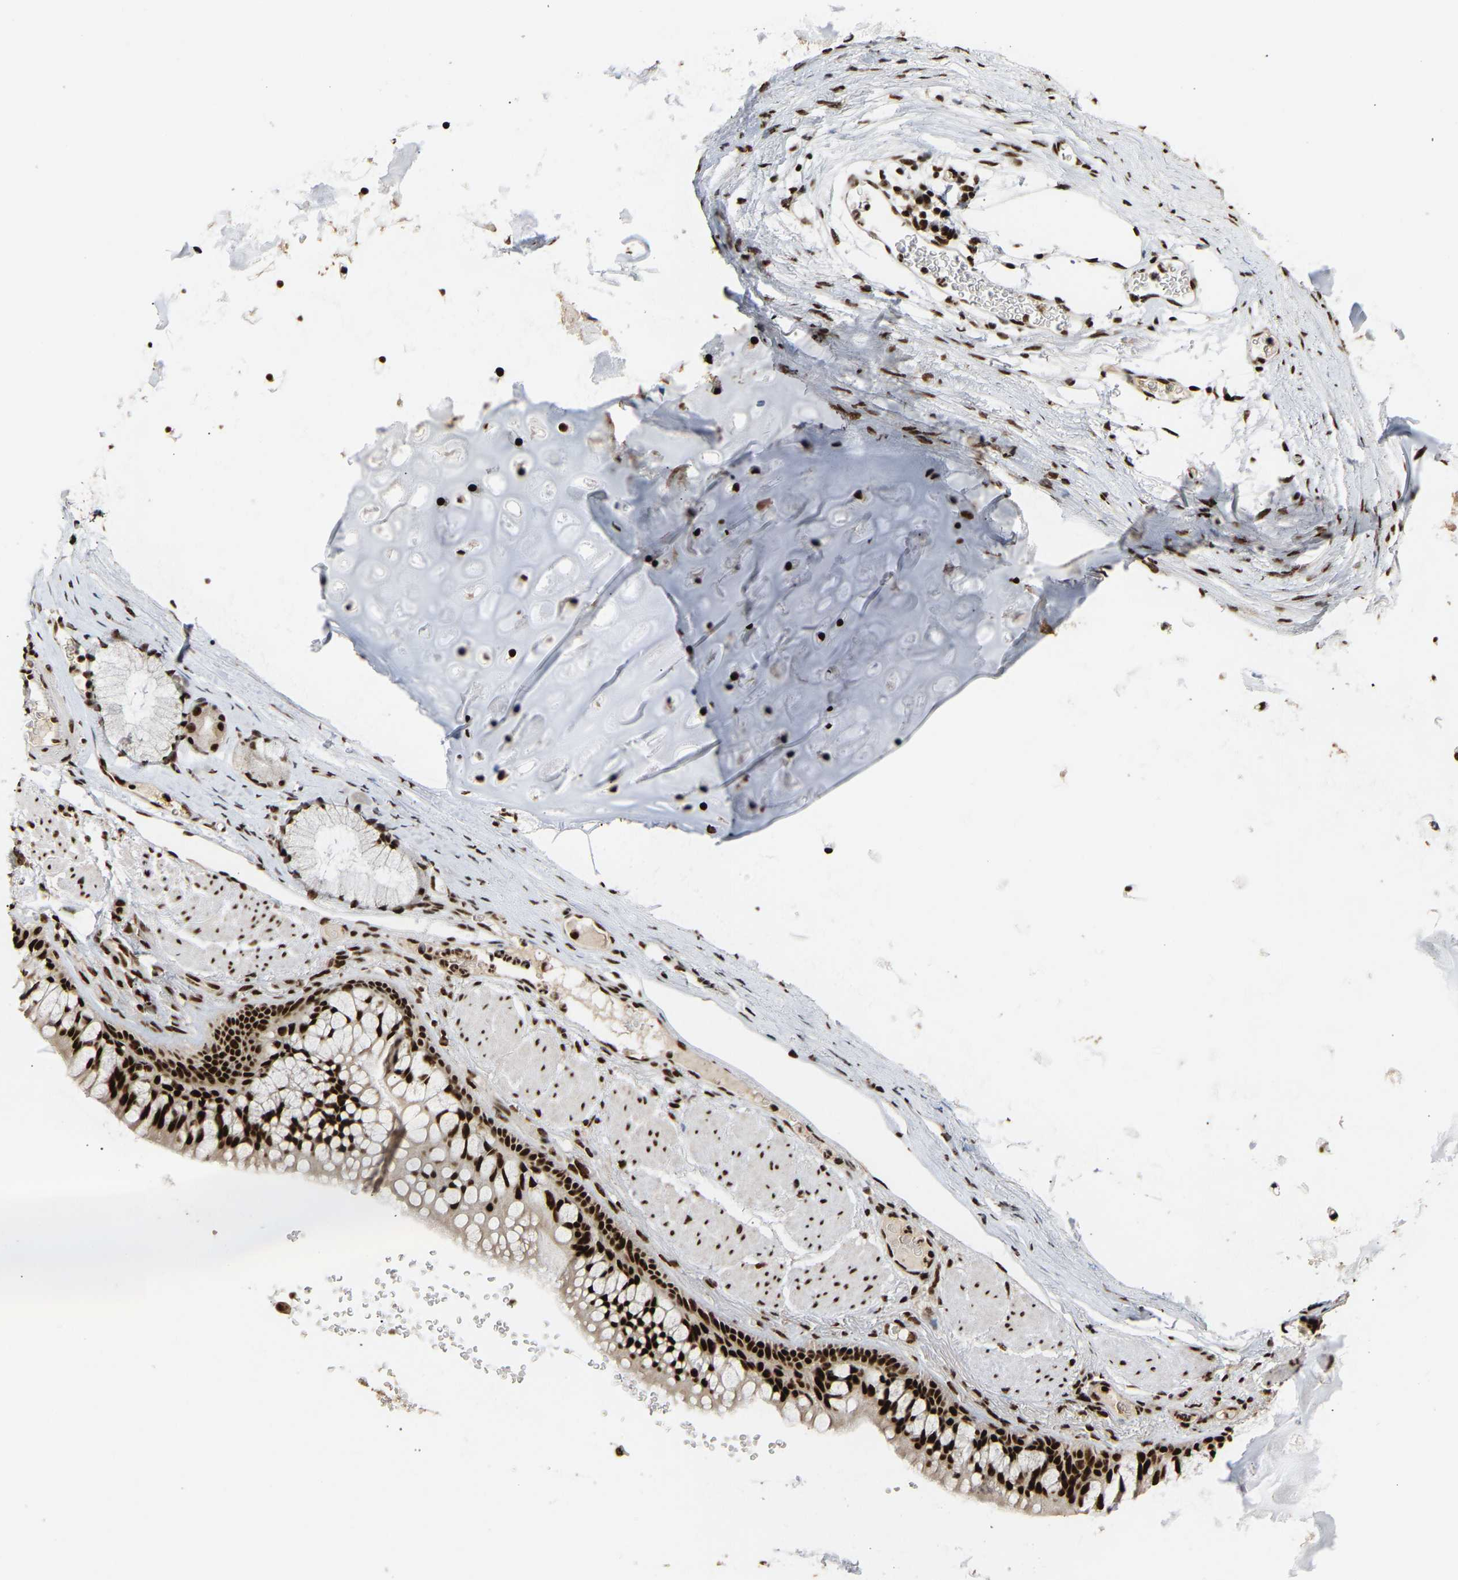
{"staining": {"intensity": "strong", "quantity": ">75%", "location": "nuclear"}, "tissue": "bronchus", "cell_type": "Respiratory epithelial cells", "image_type": "normal", "snomed": [{"axis": "morphology", "description": "Normal tissue, NOS"}, {"axis": "topography", "description": "Cartilage tissue"}, {"axis": "topography", "description": "Bronchus"}], "caption": "Immunohistochemistry image of unremarkable bronchus: human bronchus stained using IHC shows high levels of strong protein expression localized specifically in the nuclear of respiratory epithelial cells, appearing as a nuclear brown color.", "gene": "ALYREF", "patient": {"sex": "female", "age": 53}}